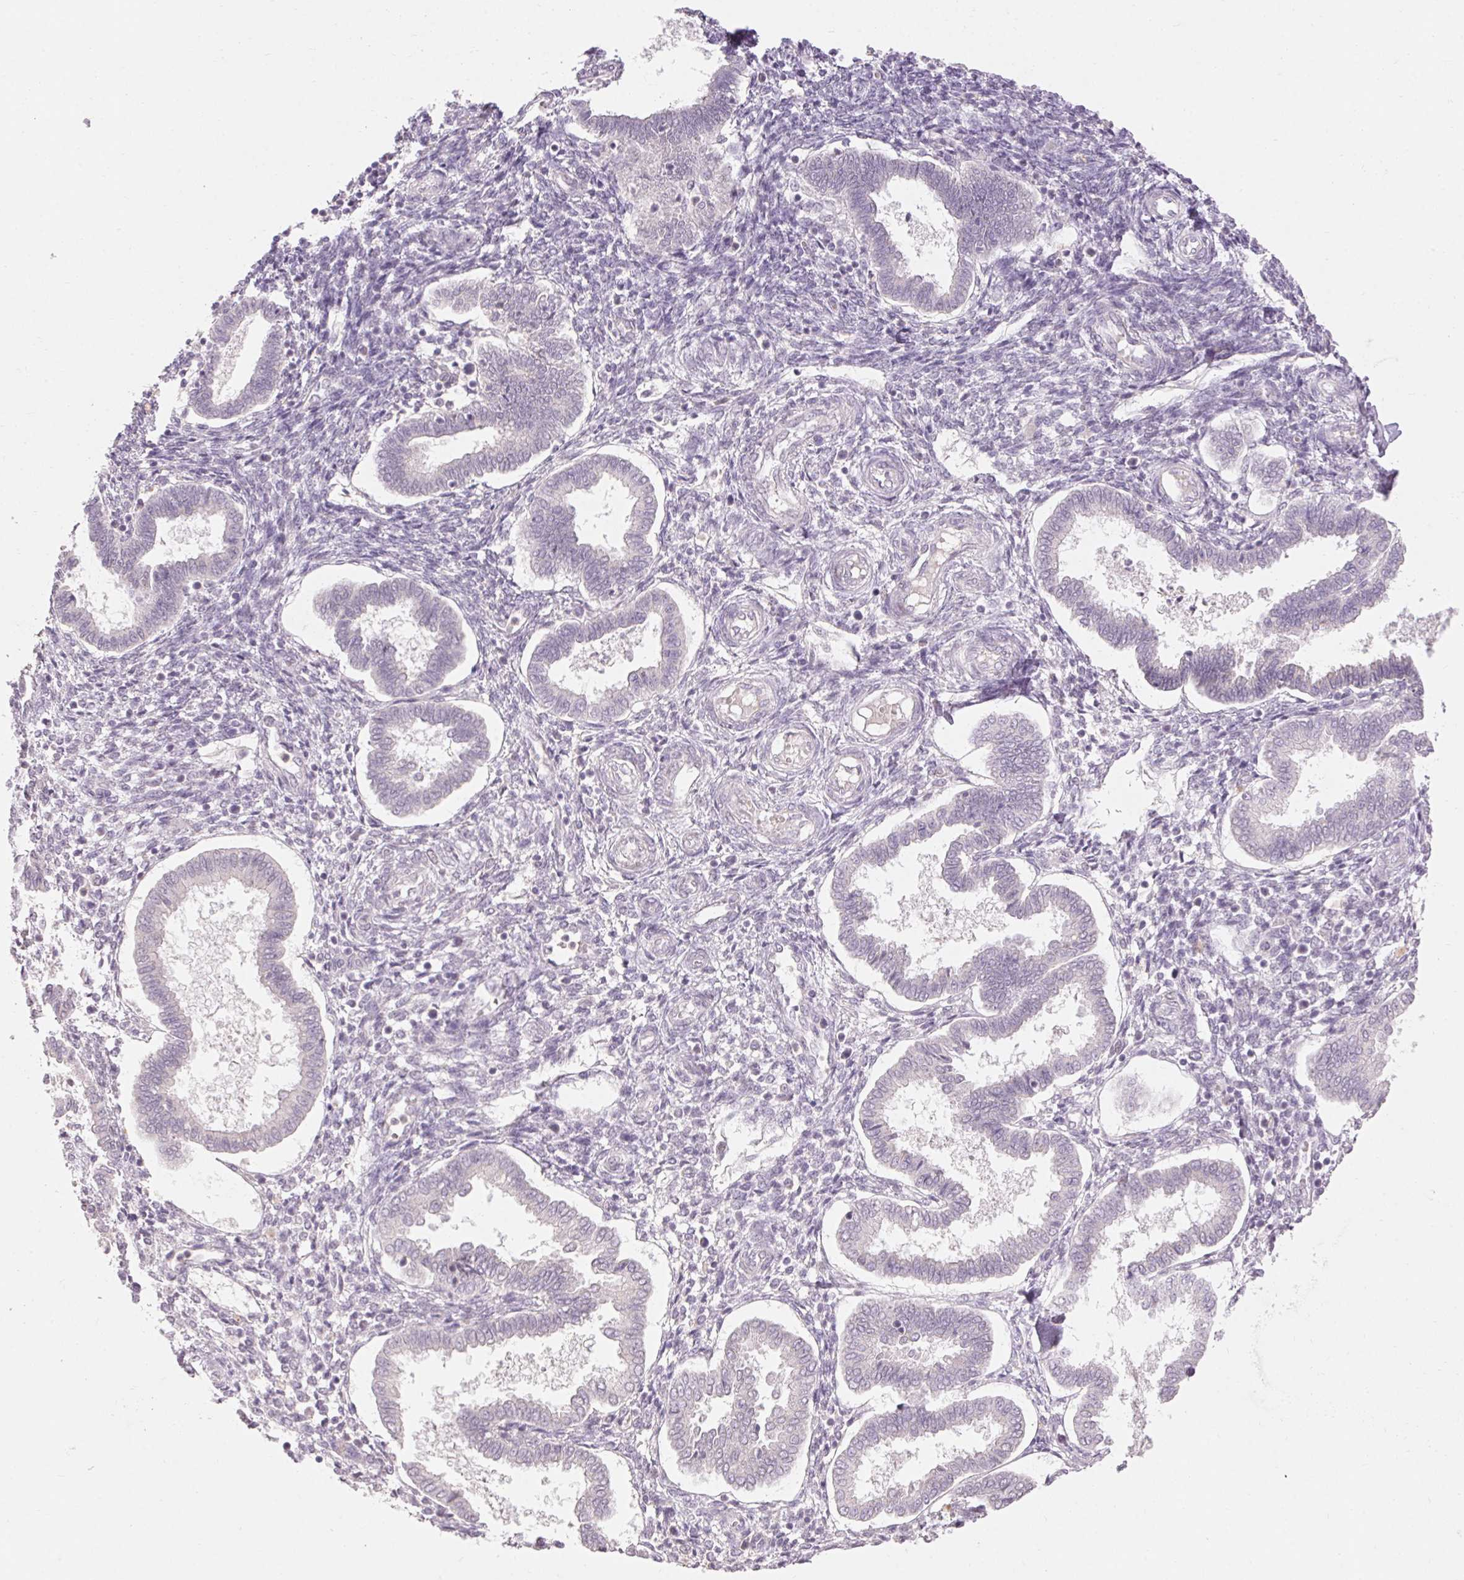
{"staining": {"intensity": "negative", "quantity": "none", "location": "none"}, "tissue": "endometrium", "cell_type": "Cells in endometrial stroma", "image_type": "normal", "snomed": [{"axis": "morphology", "description": "Normal tissue, NOS"}, {"axis": "topography", "description": "Endometrium"}], "caption": "Image shows no protein staining in cells in endometrial stroma of normal endometrium. (DAB immunohistochemistry (IHC), high magnification).", "gene": "SKP2", "patient": {"sex": "female", "age": 24}}